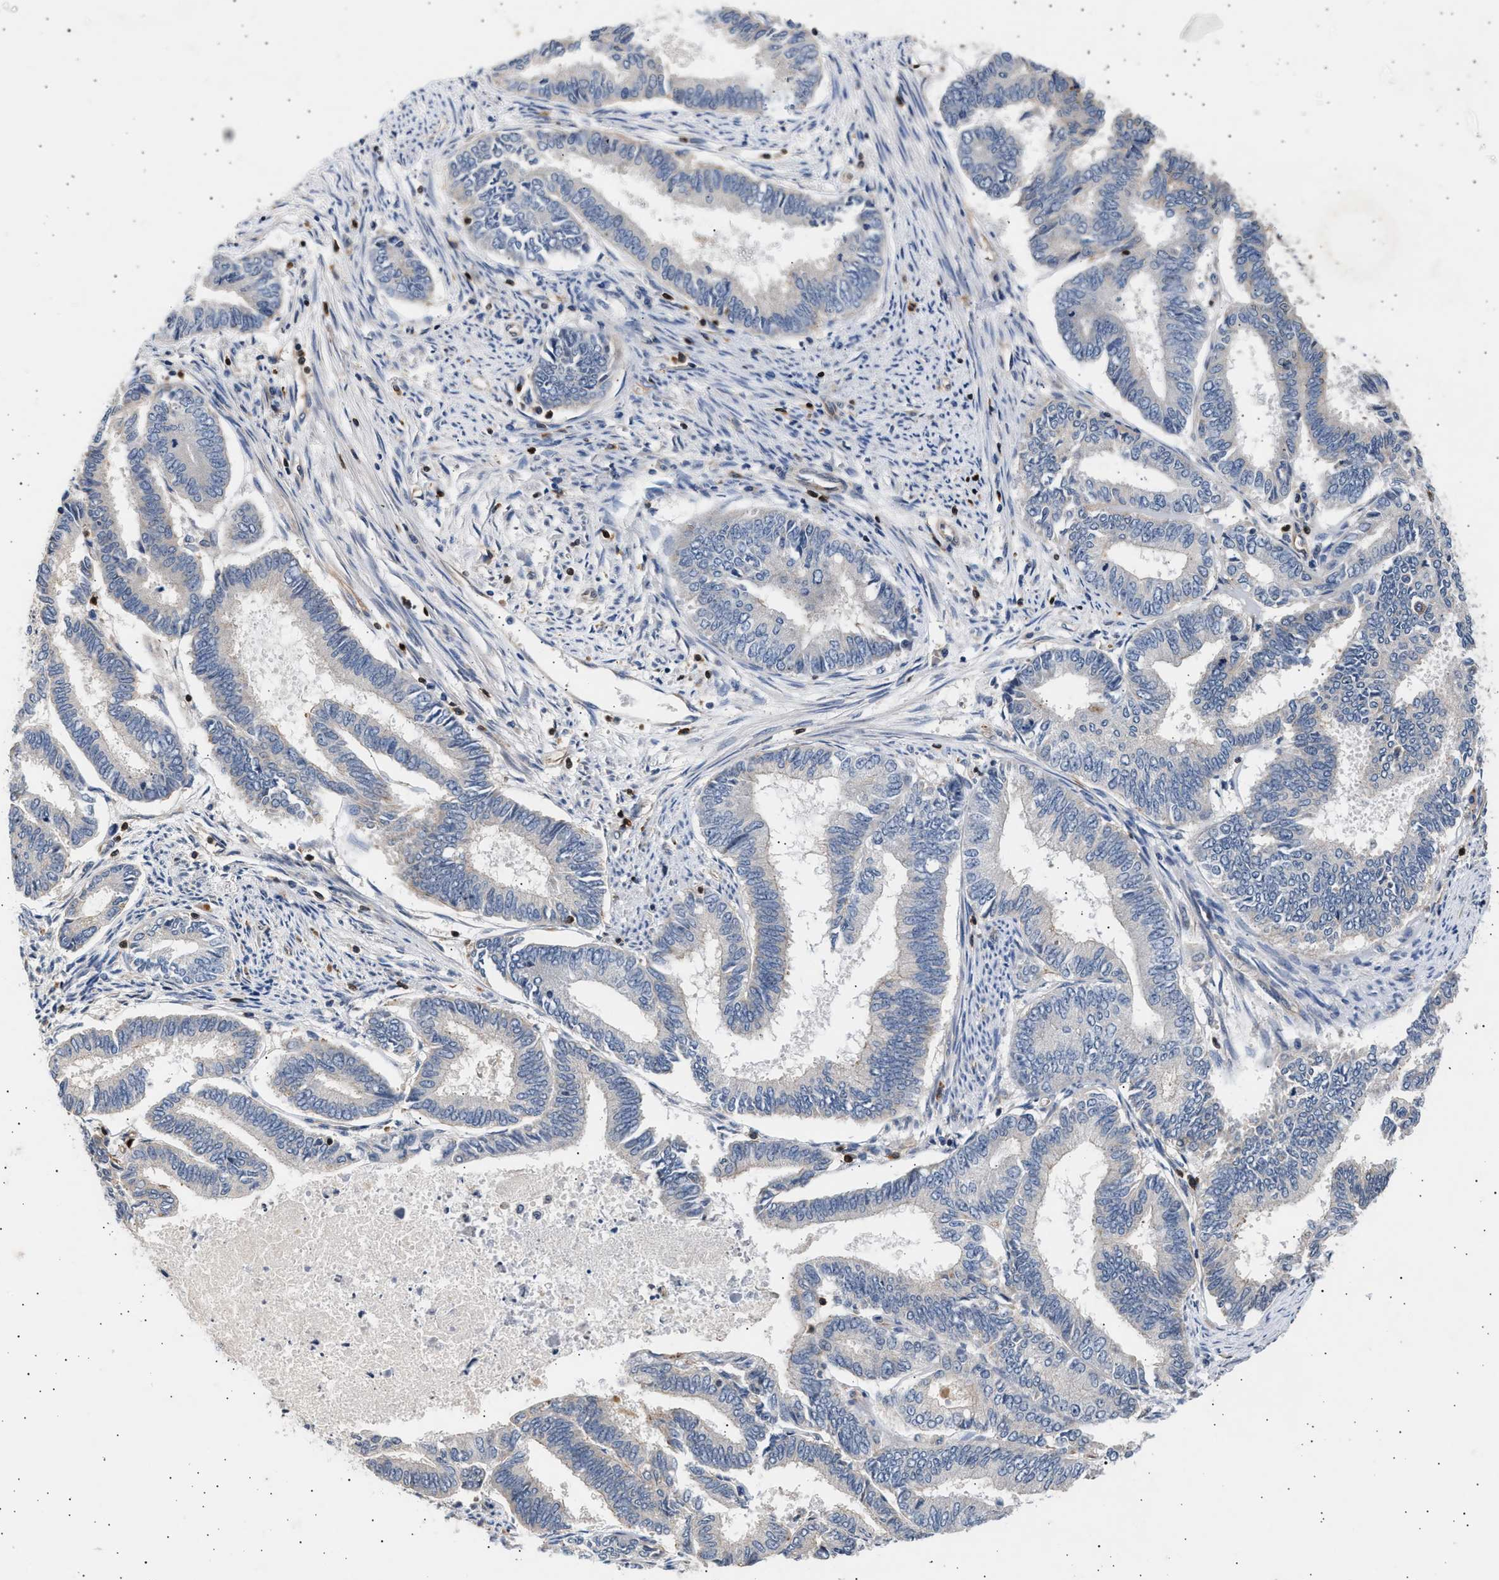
{"staining": {"intensity": "negative", "quantity": "none", "location": "none"}, "tissue": "endometrial cancer", "cell_type": "Tumor cells", "image_type": "cancer", "snomed": [{"axis": "morphology", "description": "Adenocarcinoma, NOS"}, {"axis": "topography", "description": "Endometrium"}], "caption": "Adenocarcinoma (endometrial) was stained to show a protein in brown. There is no significant positivity in tumor cells.", "gene": "GRAP2", "patient": {"sex": "female", "age": 86}}